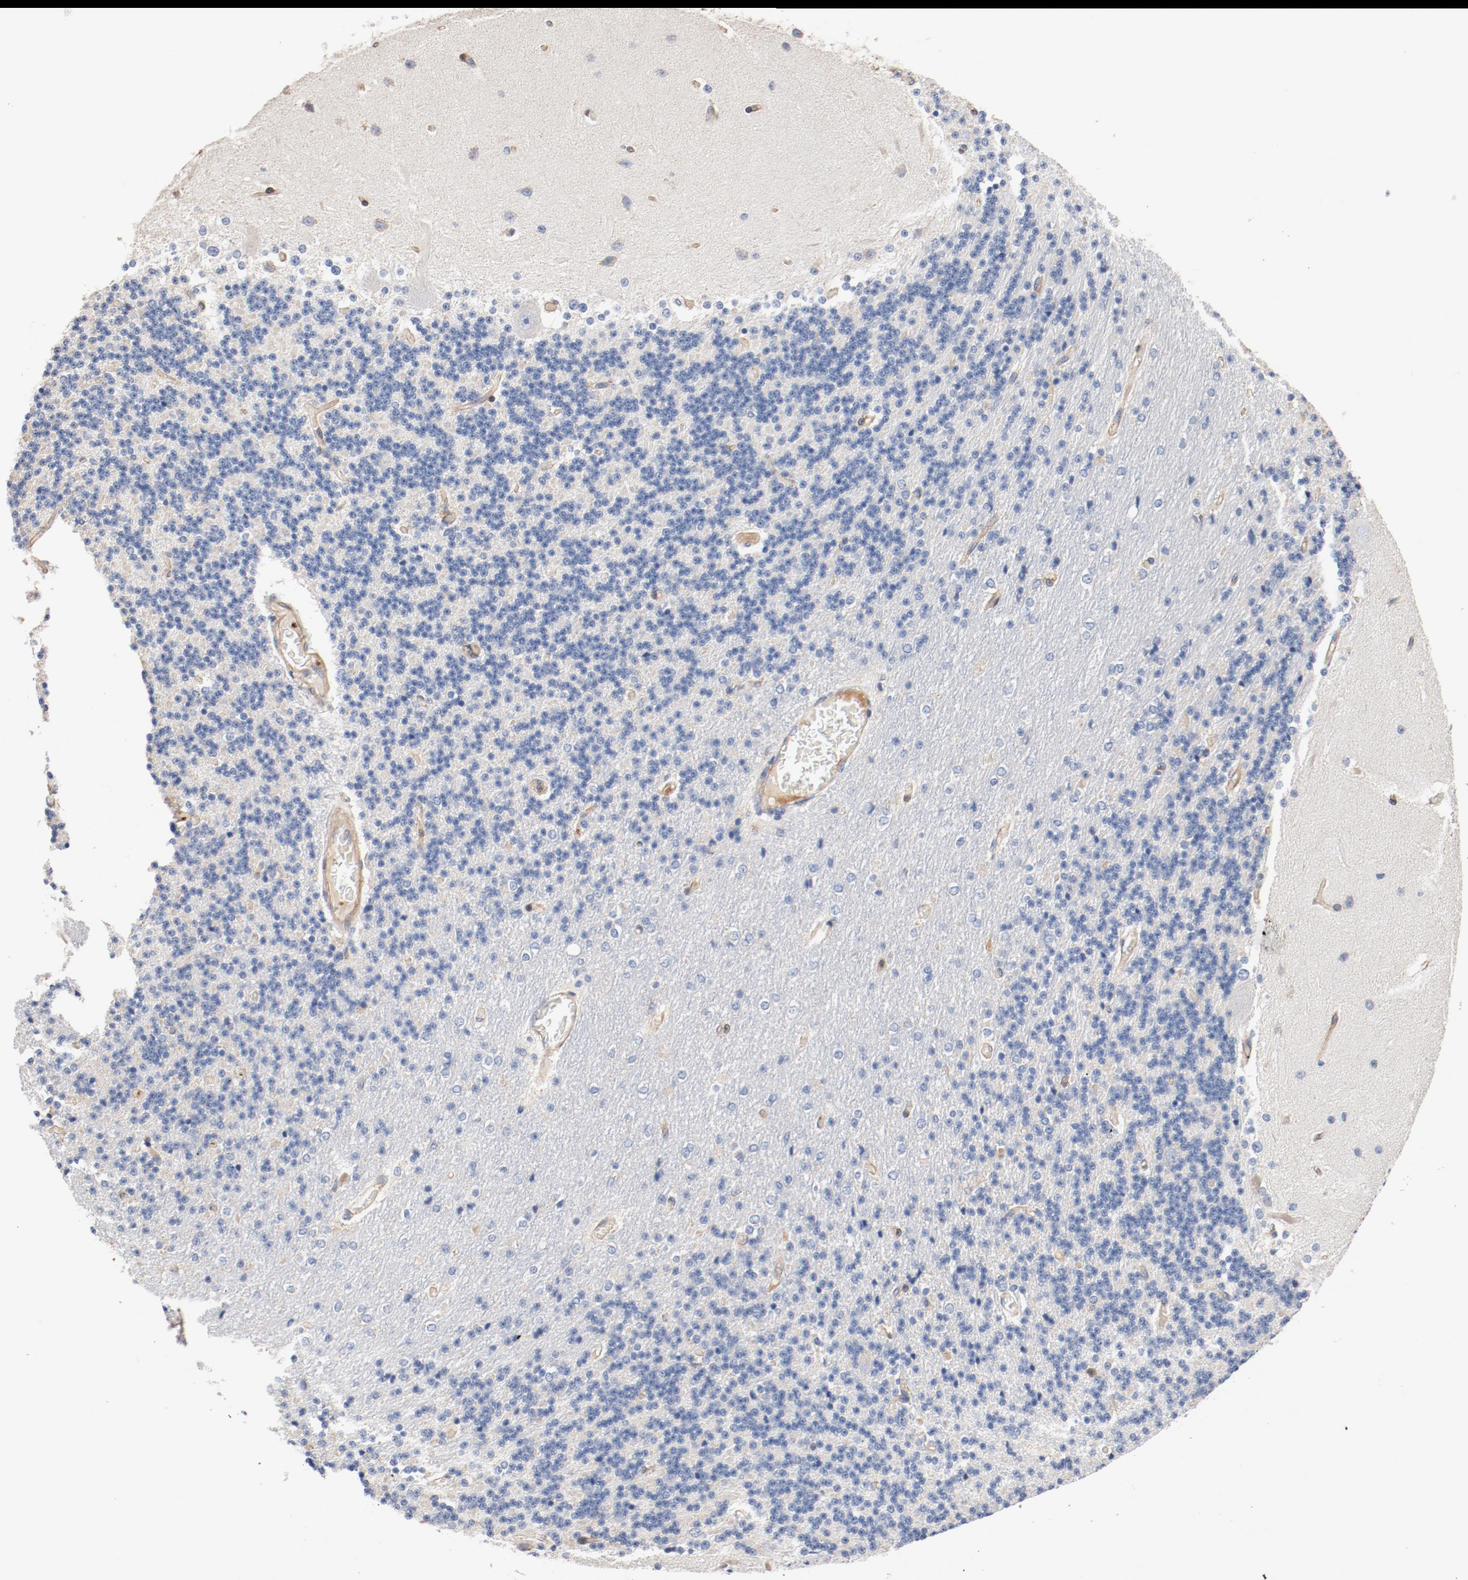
{"staining": {"intensity": "negative", "quantity": "none", "location": "none"}, "tissue": "cerebellum", "cell_type": "Cells in granular layer", "image_type": "normal", "snomed": [{"axis": "morphology", "description": "Normal tissue, NOS"}, {"axis": "topography", "description": "Cerebellum"}], "caption": "DAB (3,3'-diaminobenzidine) immunohistochemical staining of benign human cerebellum shows no significant positivity in cells in granular layer. Brightfield microscopy of immunohistochemistry (IHC) stained with DAB (brown) and hematoxylin (blue), captured at high magnification.", "gene": "ILK", "patient": {"sex": "female", "age": 54}}